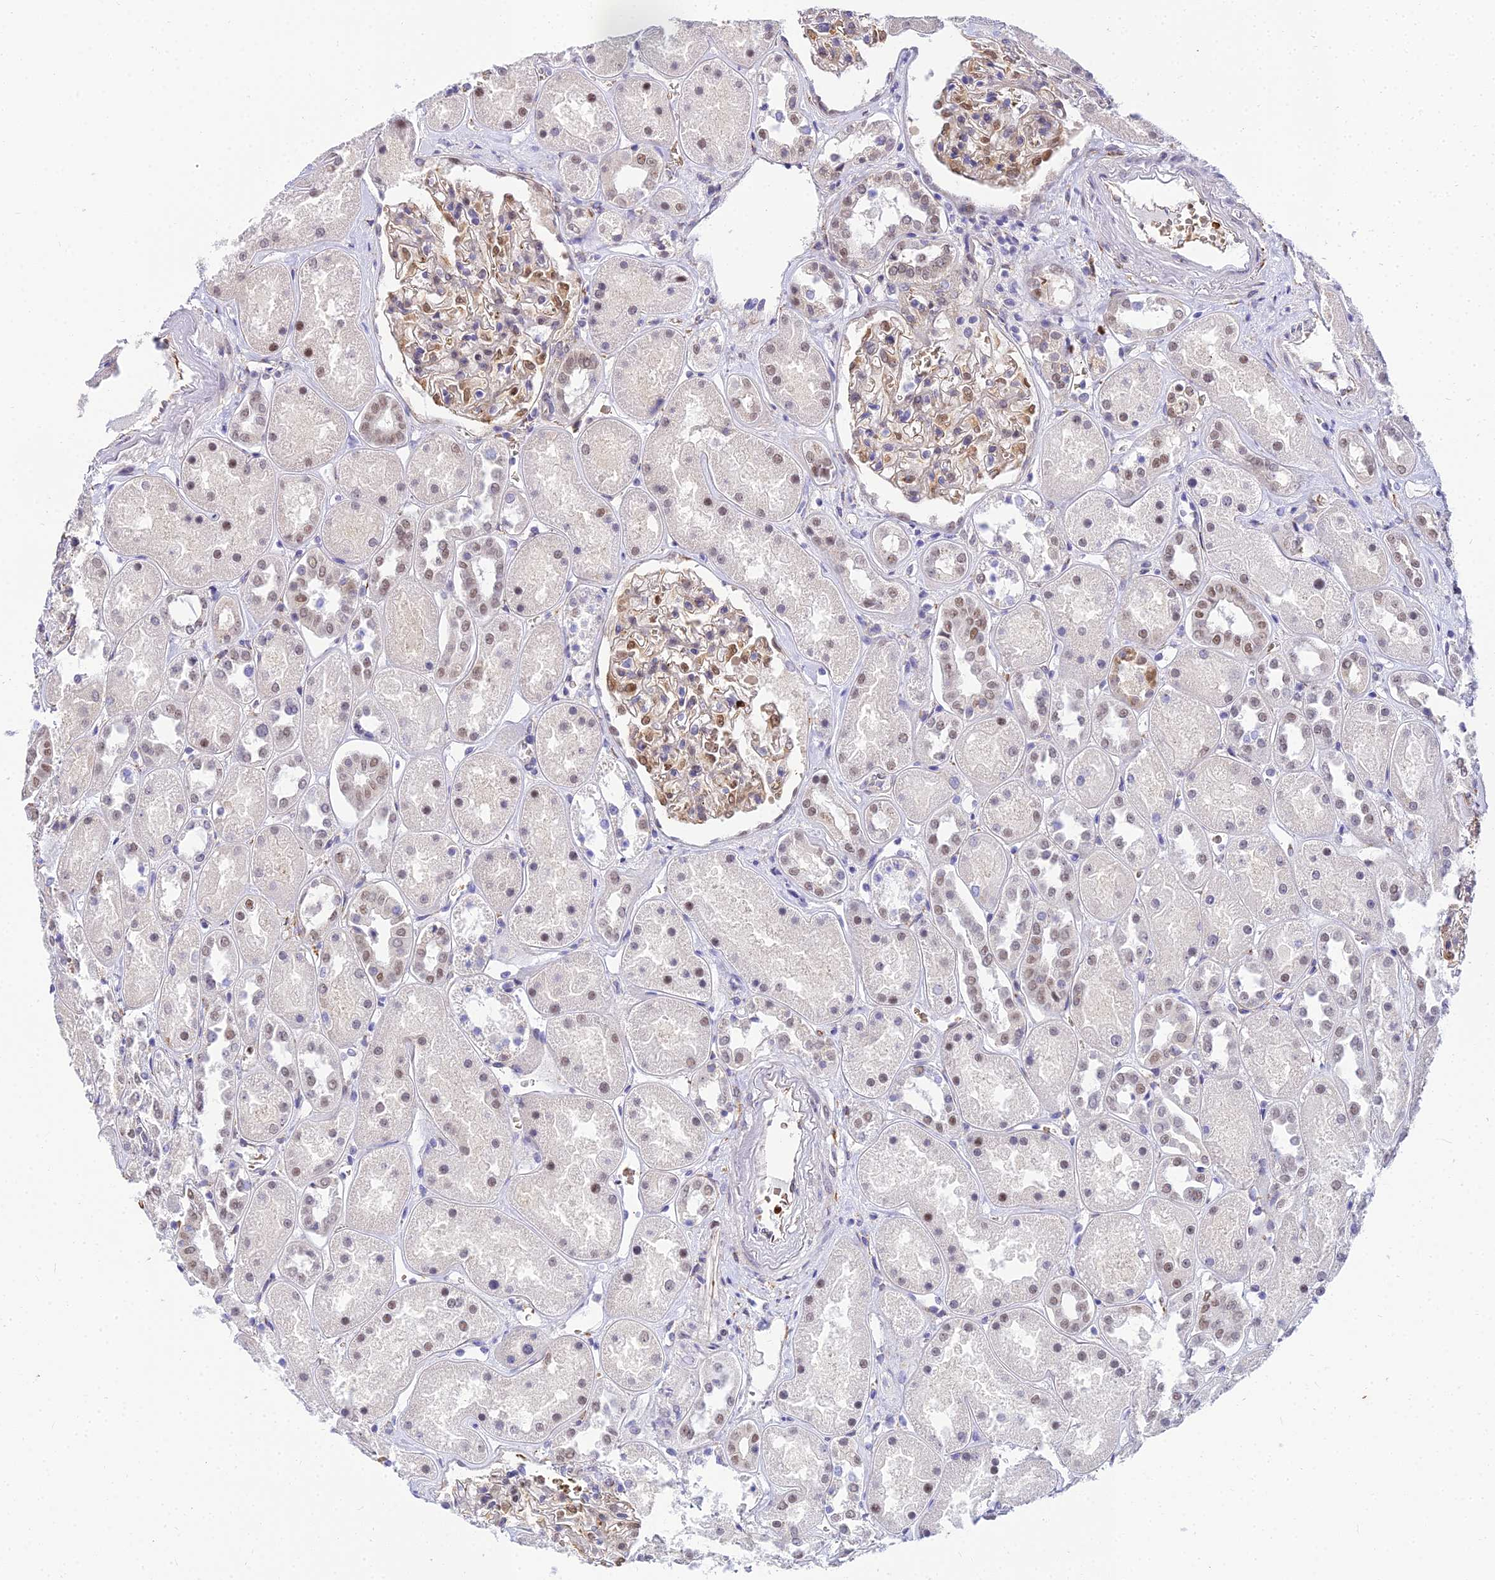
{"staining": {"intensity": "moderate", "quantity": "<25%", "location": "nuclear"}, "tissue": "kidney", "cell_type": "Cells in glomeruli", "image_type": "normal", "snomed": [{"axis": "morphology", "description": "Normal tissue, NOS"}, {"axis": "topography", "description": "Kidney"}], "caption": "Cells in glomeruli display low levels of moderate nuclear positivity in about <25% of cells in benign human kidney. (DAB (3,3'-diaminobenzidine) IHC, brown staining for protein, blue staining for nuclei).", "gene": "BCL9", "patient": {"sex": "male", "age": 70}}